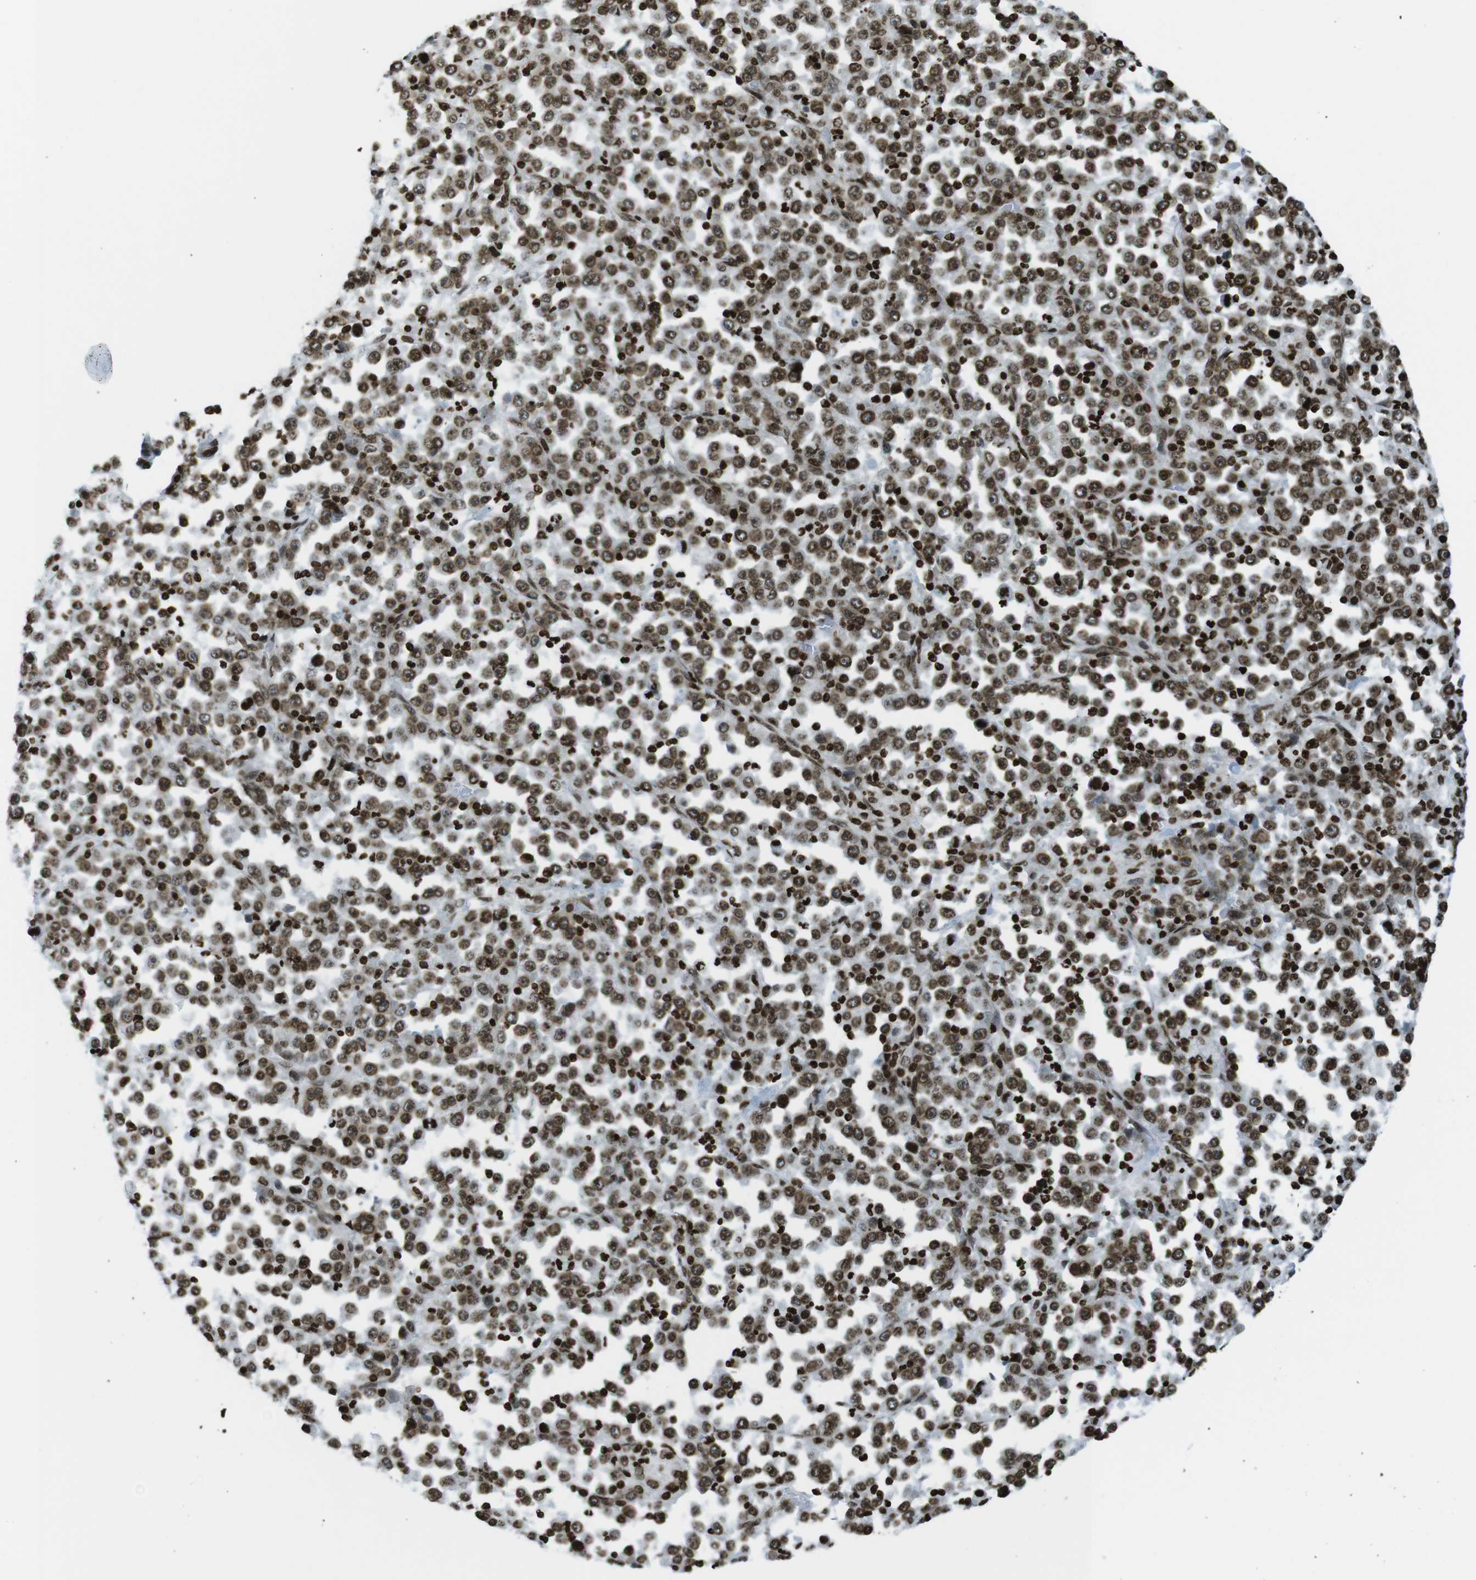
{"staining": {"intensity": "strong", "quantity": ">75%", "location": "nuclear"}, "tissue": "stomach cancer", "cell_type": "Tumor cells", "image_type": "cancer", "snomed": [{"axis": "morphology", "description": "Normal tissue, NOS"}, {"axis": "morphology", "description": "Adenocarcinoma, NOS"}, {"axis": "topography", "description": "Stomach, upper"}, {"axis": "topography", "description": "Stomach"}], "caption": "A high-resolution micrograph shows IHC staining of stomach cancer, which exhibits strong nuclear expression in about >75% of tumor cells.", "gene": "H2AC8", "patient": {"sex": "male", "age": 59}}